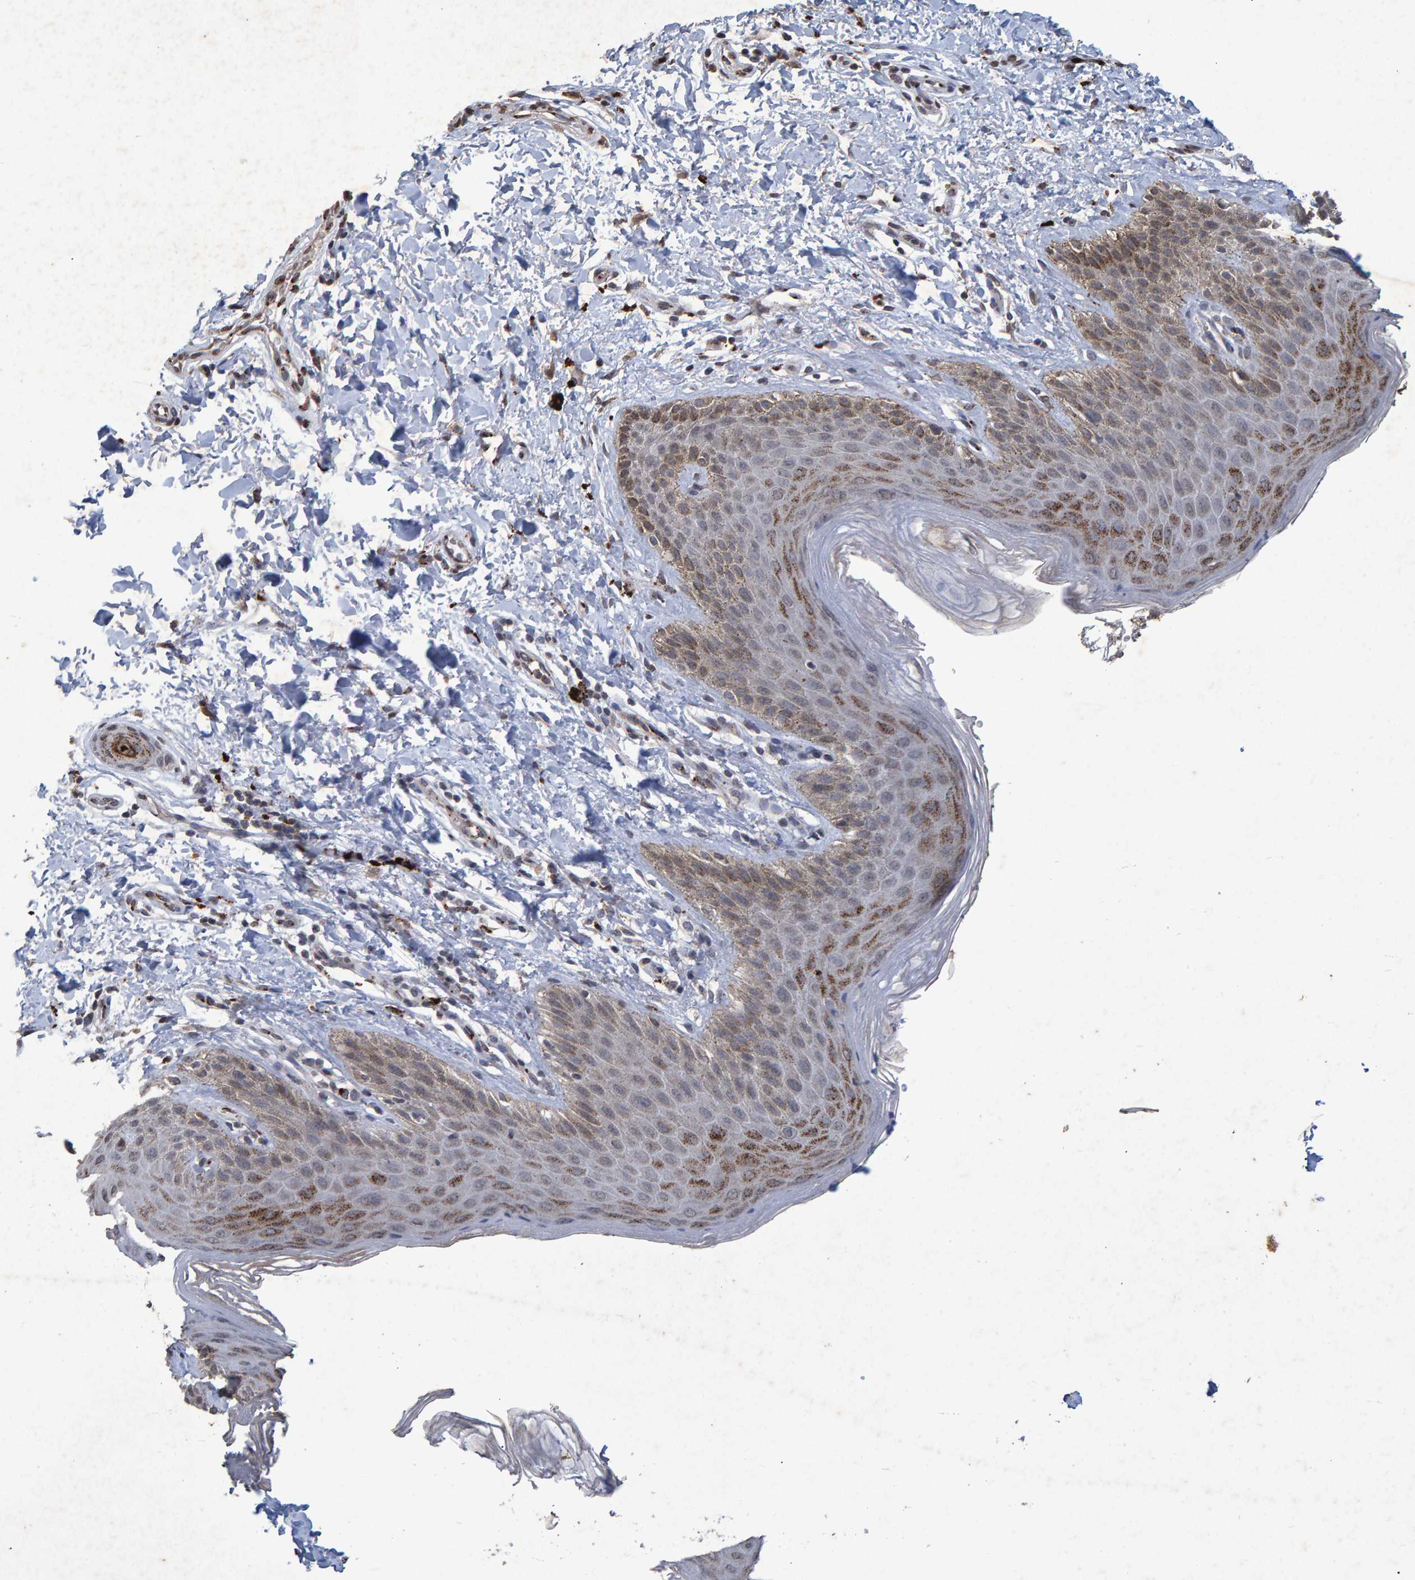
{"staining": {"intensity": "moderate", "quantity": "<25%", "location": "cytoplasmic/membranous"}, "tissue": "skin", "cell_type": "Epidermal cells", "image_type": "normal", "snomed": [{"axis": "morphology", "description": "Normal tissue, NOS"}, {"axis": "topography", "description": "Anal"}, {"axis": "topography", "description": "Peripheral nerve tissue"}], "caption": "A low amount of moderate cytoplasmic/membranous staining is present in approximately <25% of epidermal cells in unremarkable skin.", "gene": "GALC", "patient": {"sex": "male", "age": 44}}